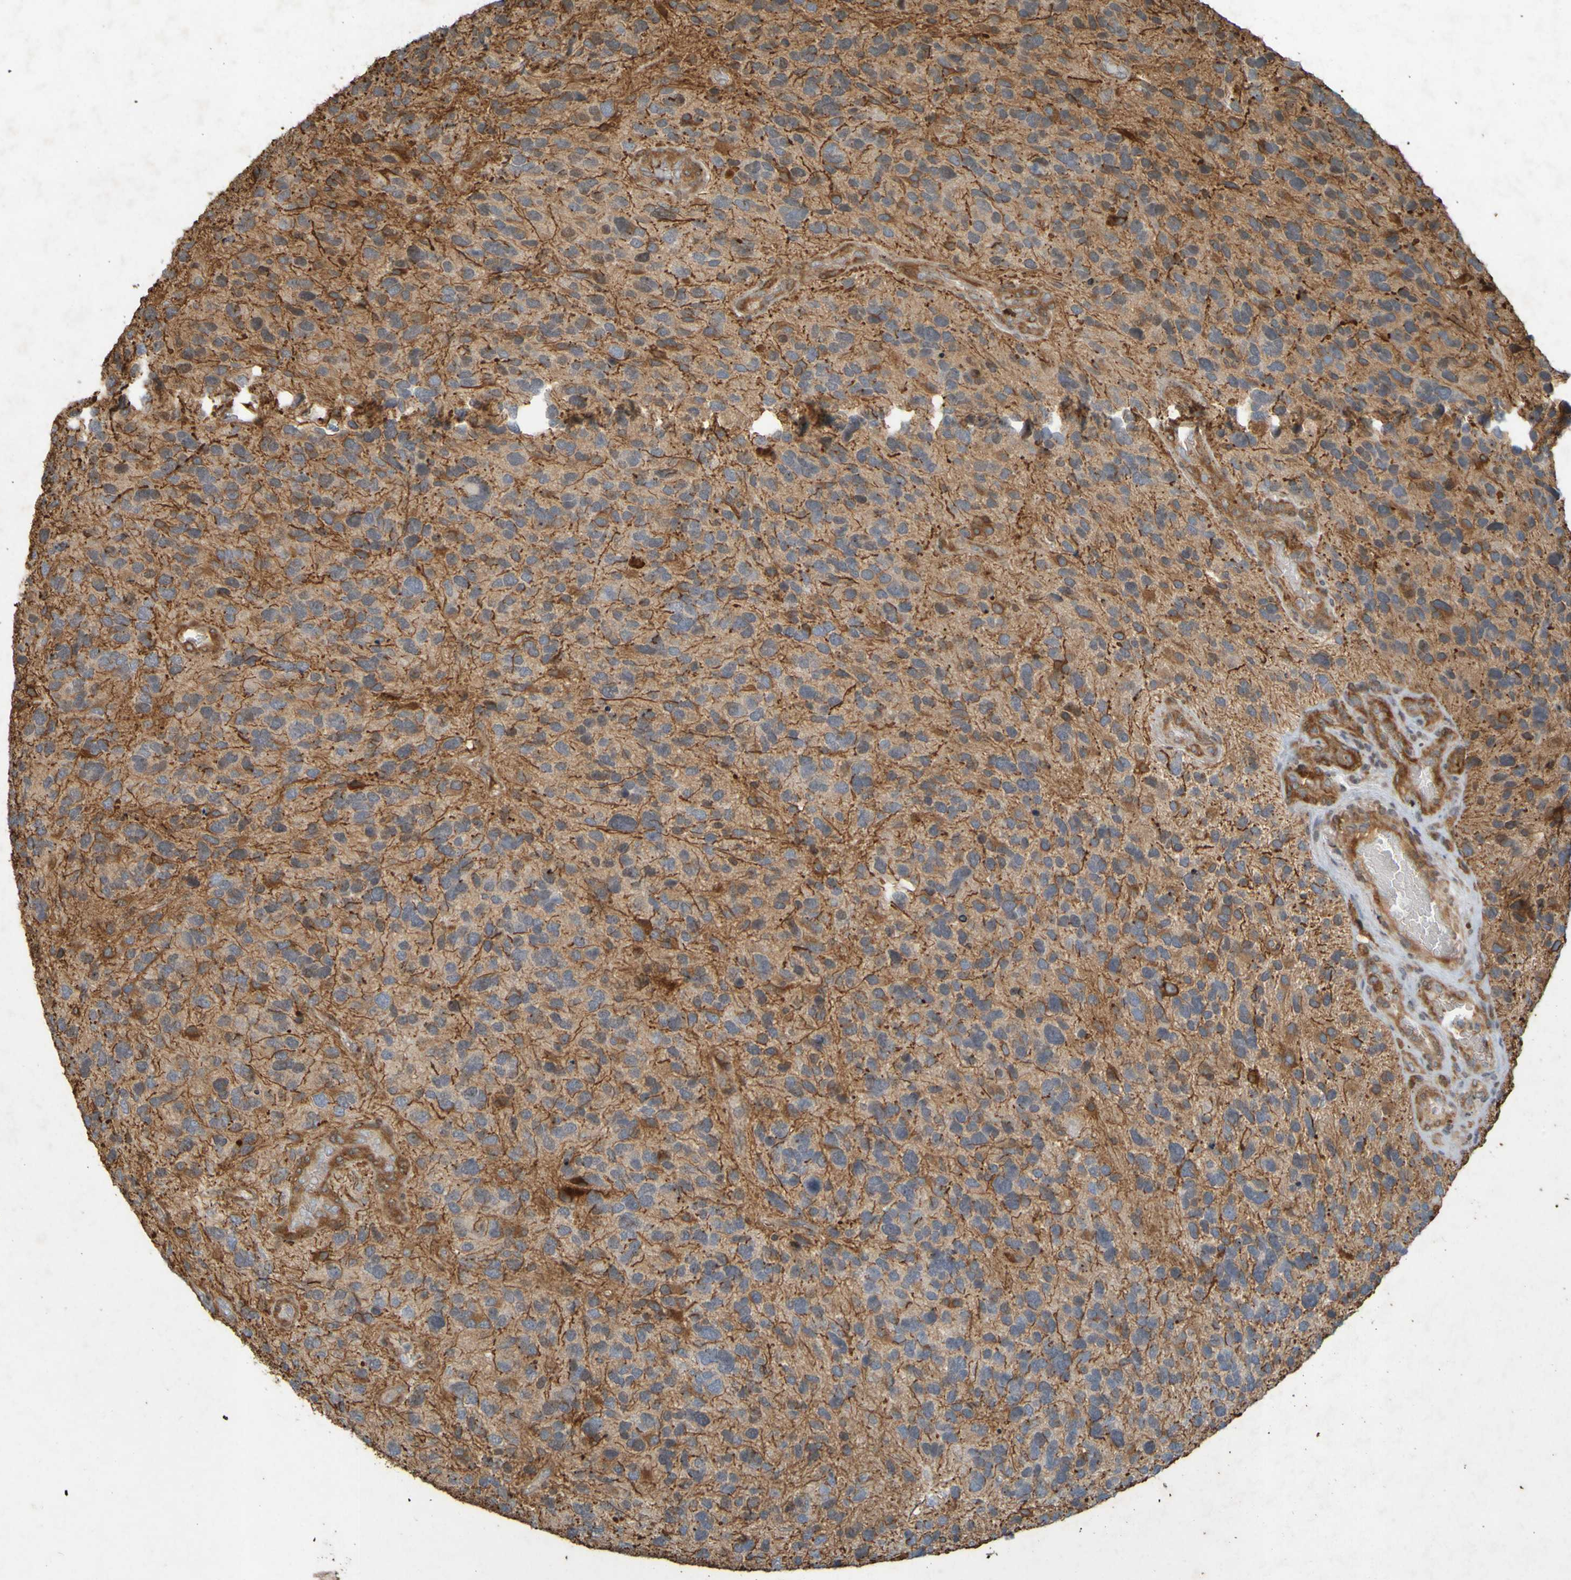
{"staining": {"intensity": "moderate", "quantity": ">75%", "location": "cytoplasmic/membranous"}, "tissue": "glioma", "cell_type": "Tumor cells", "image_type": "cancer", "snomed": [{"axis": "morphology", "description": "Glioma, malignant, High grade"}, {"axis": "topography", "description": "Brain"}], "caption": "This photomicrograph shows malignant glioma (high-grade) stained with immunohistochemistry (IHC) to label a protein in brown. The cytoplasmic/membranous of tumor cells show moderate positivity for the protein. Nuclei are counter-stained blue.", "gene": "GUCY1A1", "patient": {"sex": "female", "age": 58}}